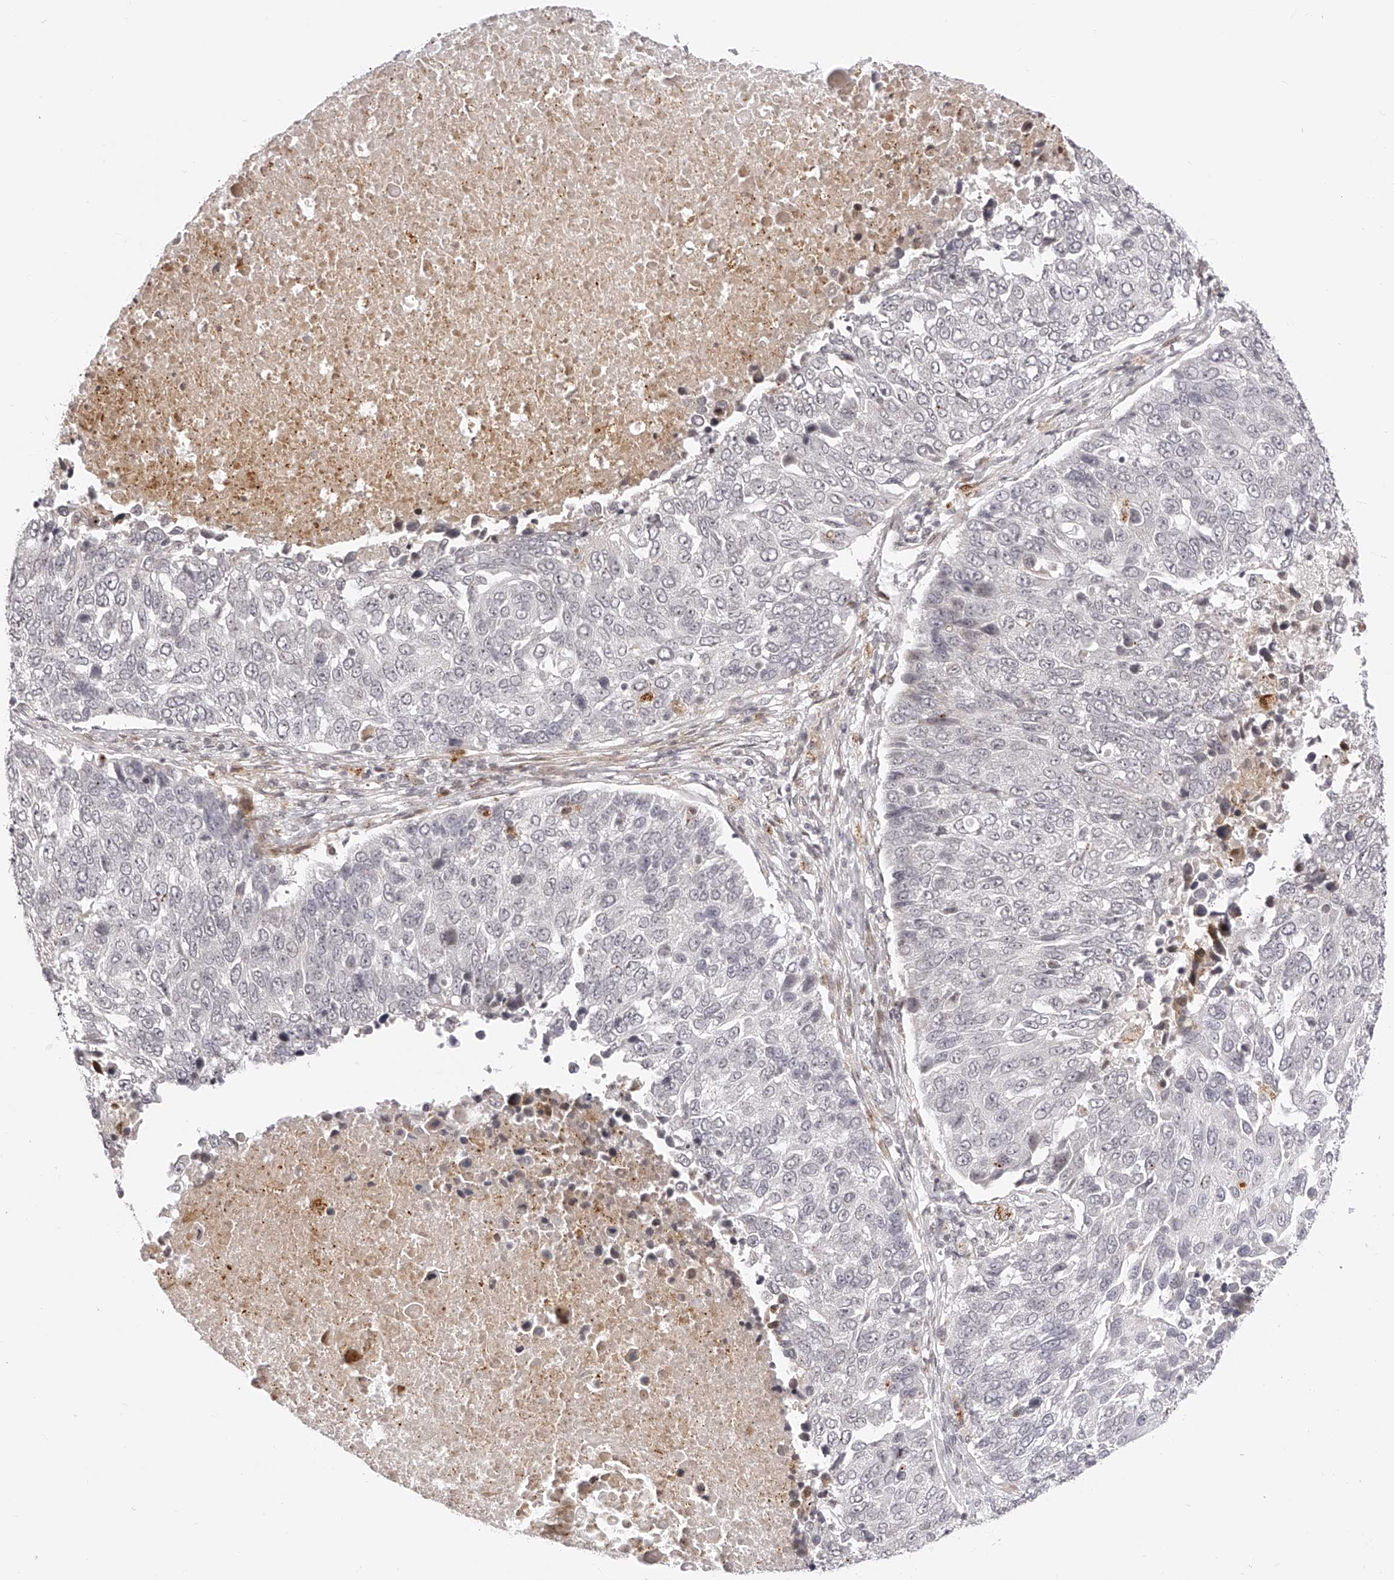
{"staining": {"intensity": "negative", "quantity": "none", "location": "none"}, "tissue": "lung cancer", "cell_type": "Tumor cells", "image_type": "cancer", "snomed": [{"axis": "morphology", "description": "Squamous cell carcinoma, NOS"}, {"axis": "topography", "description": "Lung"}], "caption": "Immunohistochemistry of human lung cancer (squamous cell carcinoma) shows no staining in tumor cells.", "gene": "PLEKHG1", "patient": {"sex": "male", "age": 66}}